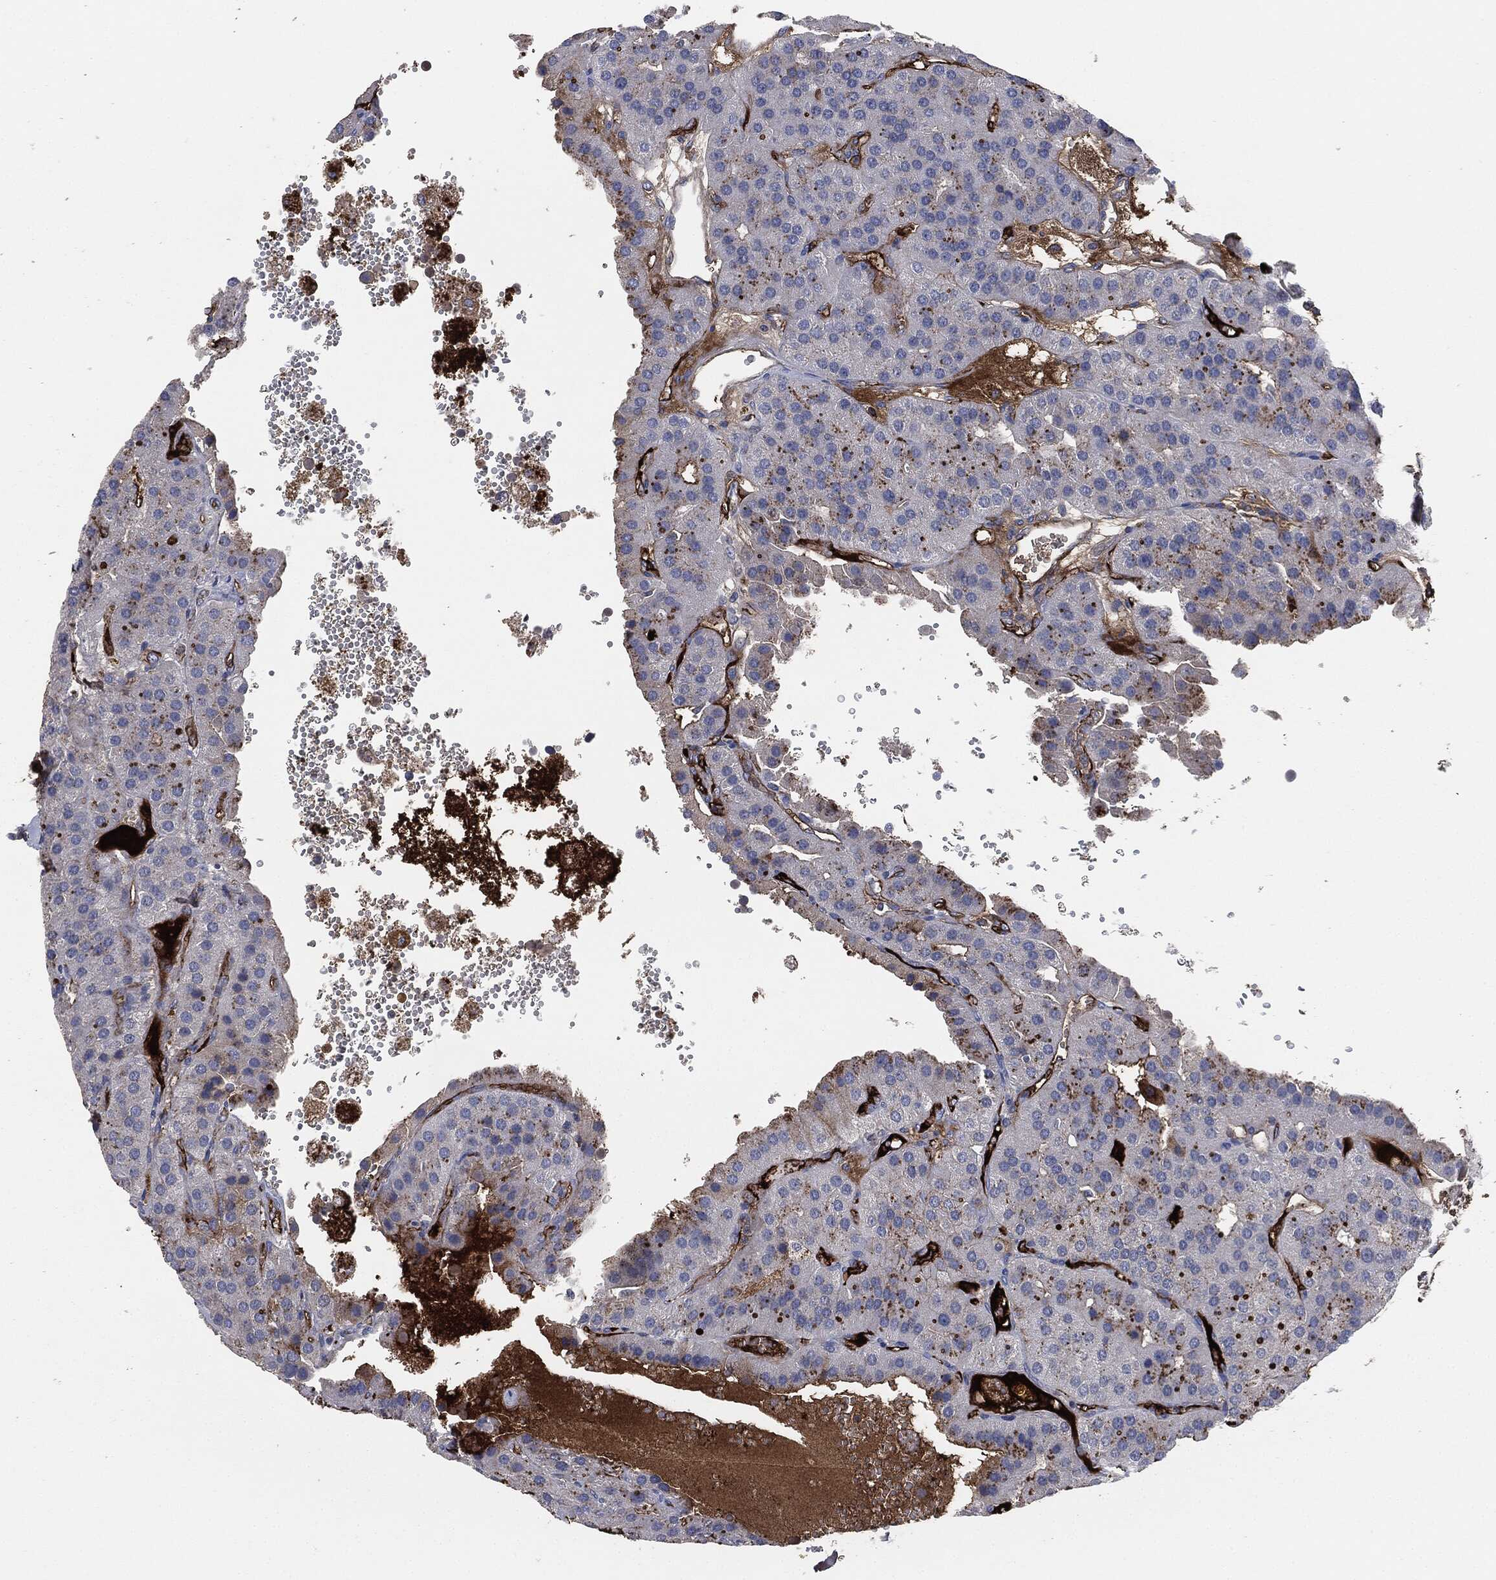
{"staining": {"intensity": "moderate", "quantity": "<25%", "location": "cytoplasmic/membranous"}, "tissue": "parathyroid gland", "cell_type": "Glandular cells", "image_type": "normal", "snomed": [{"axis": "morphology", "description": "Normal tissue, NOS"}, {"axis": "morphology", "description": "Adenoma, NOS"}, {"axis": "topography", "description": "Parathyroid gland"}], "caption": "Immunohistochemistry (IHC) photomicrograph of benign human parathyroid gland stained for a protein (brown), which demonstrates low levels of moderate cytoplasmic/membranous positivity in about <25% of glandular cells.", "gene": "APOB", "patient": {"sex": "female", "age": 86}}